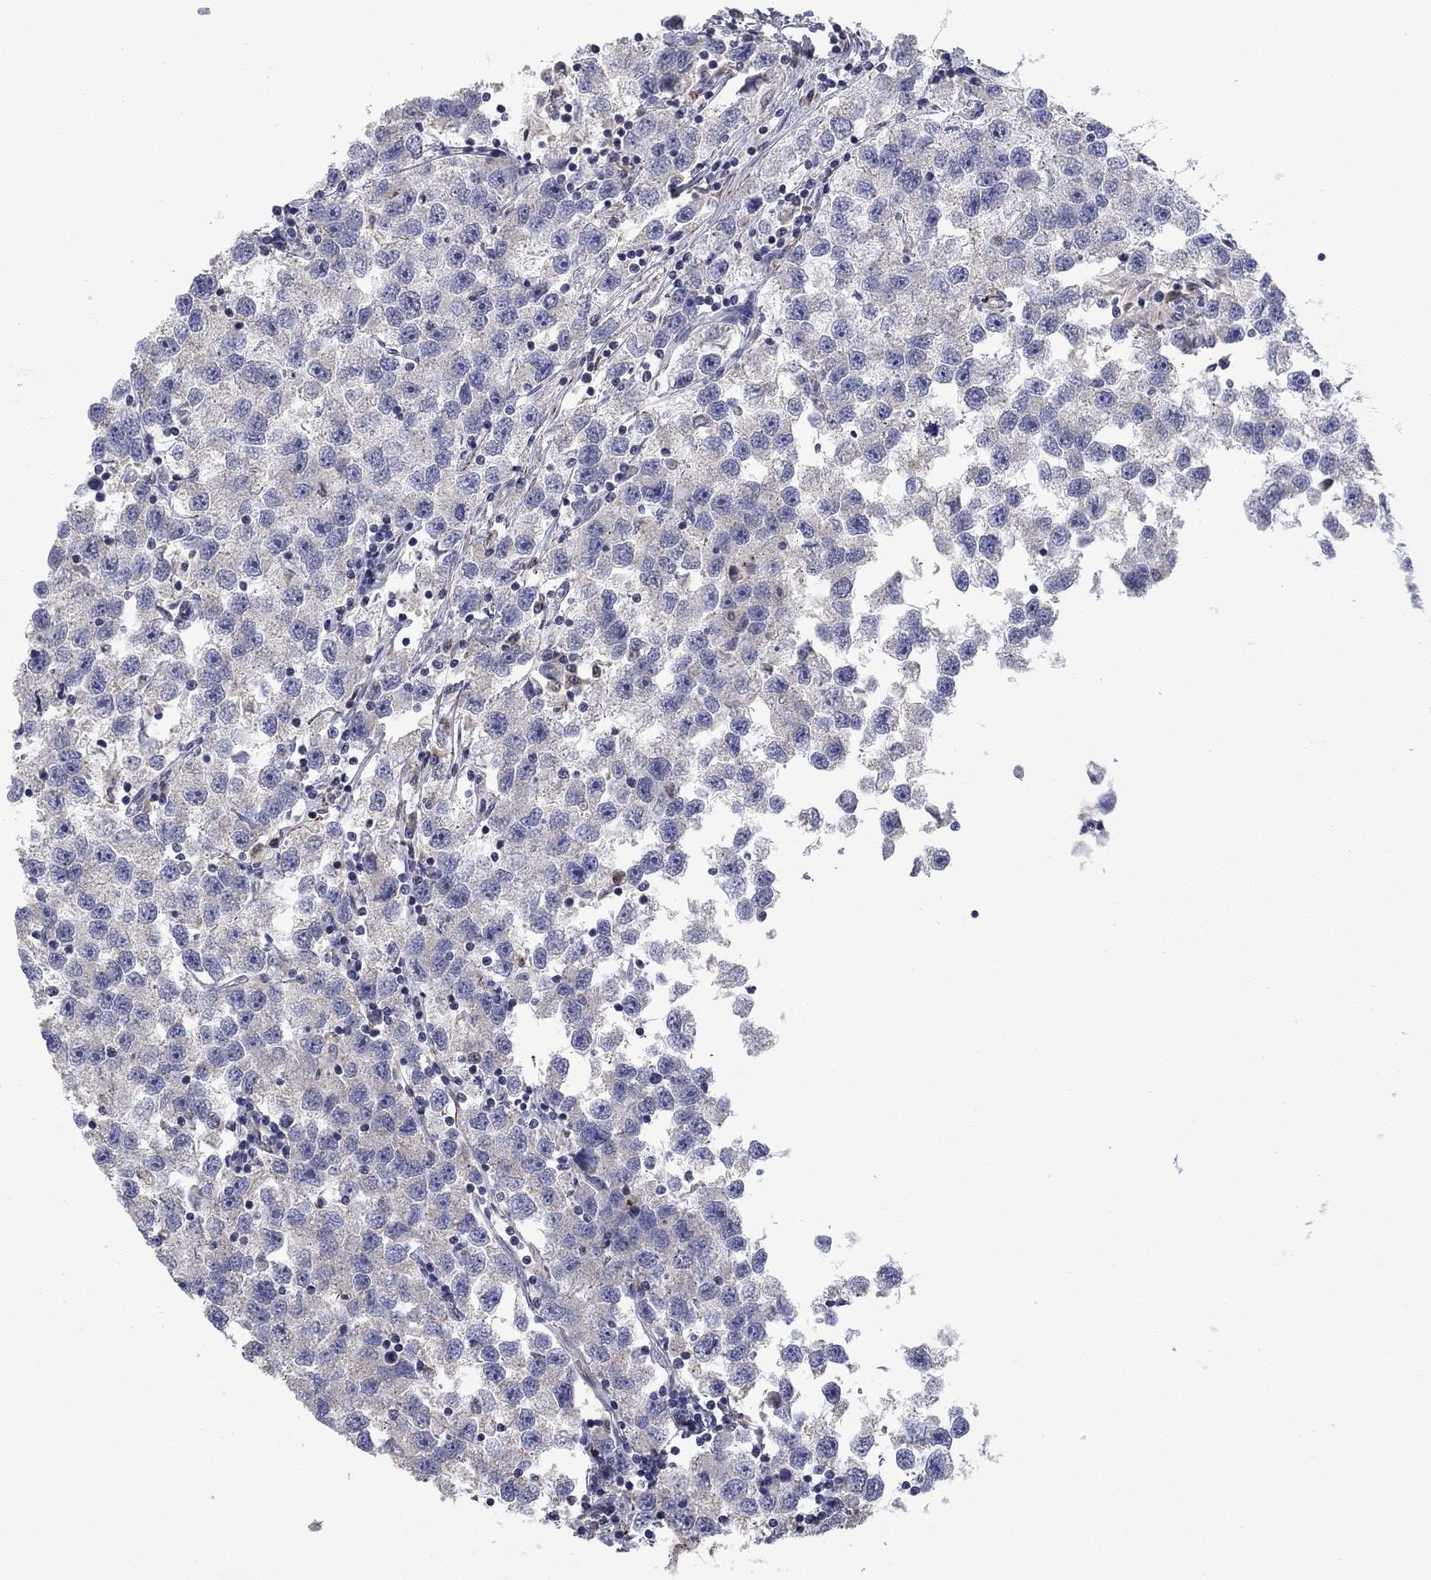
{"staining": {"intensity": "negative", "quantity": "none", "location": "none"}, "tissue": "testis cancer", "cell_type": "Tumor cells", "image_type": "cancer", "snomed": [{"axis": "morphology", "description": "Seminoma, NOS"}, {"axis": "topography", "description": "Testis"}], "caption": "Seminoma (testis) stained for a protein using immunohistochemistry exhibits no staining tumor cells.", "gene": "FRK", "patient": {"sex": "male", "age": 26}}